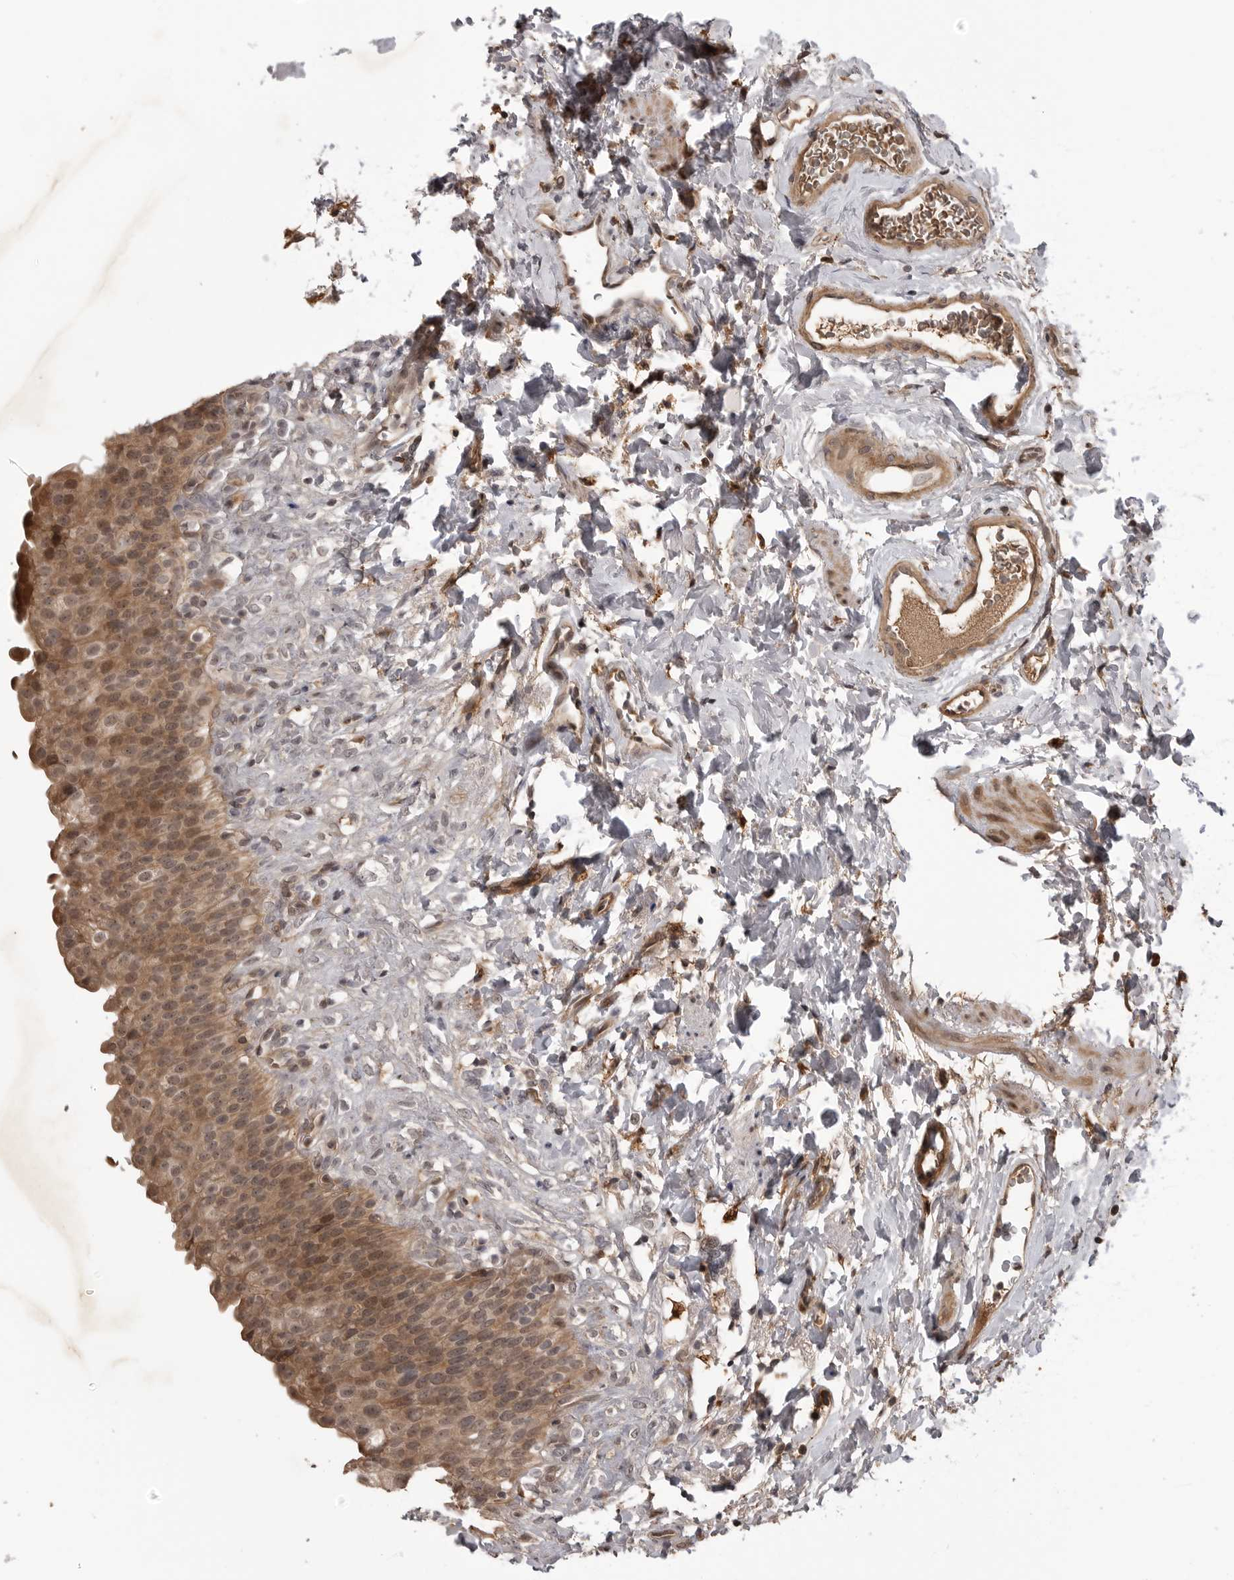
{"staining": {"intensity": "moderate", "quantity": ">75%", "location": "cytoplasmic/membranous,nuclear"}, "tissue": "urinary bladder", "cell_type": "Urothelial cells", "image_type": "normal", "snomed": [{"axis": "morphology", "description": "Normal tissue, NOS"}, {"axis": "topography", "description": "Urinary bladder"}], "caption": "This image demonstrates normal urinary bladder stained with IHC to label a protein in brown. The cytoplasmic/membranous,nuclear of urothelial cells show moderate positivity for the protein. Nuclei are counter-stained blue.", "gene": "AKAP7", "patient": {"sex": "female", "age": 79}}